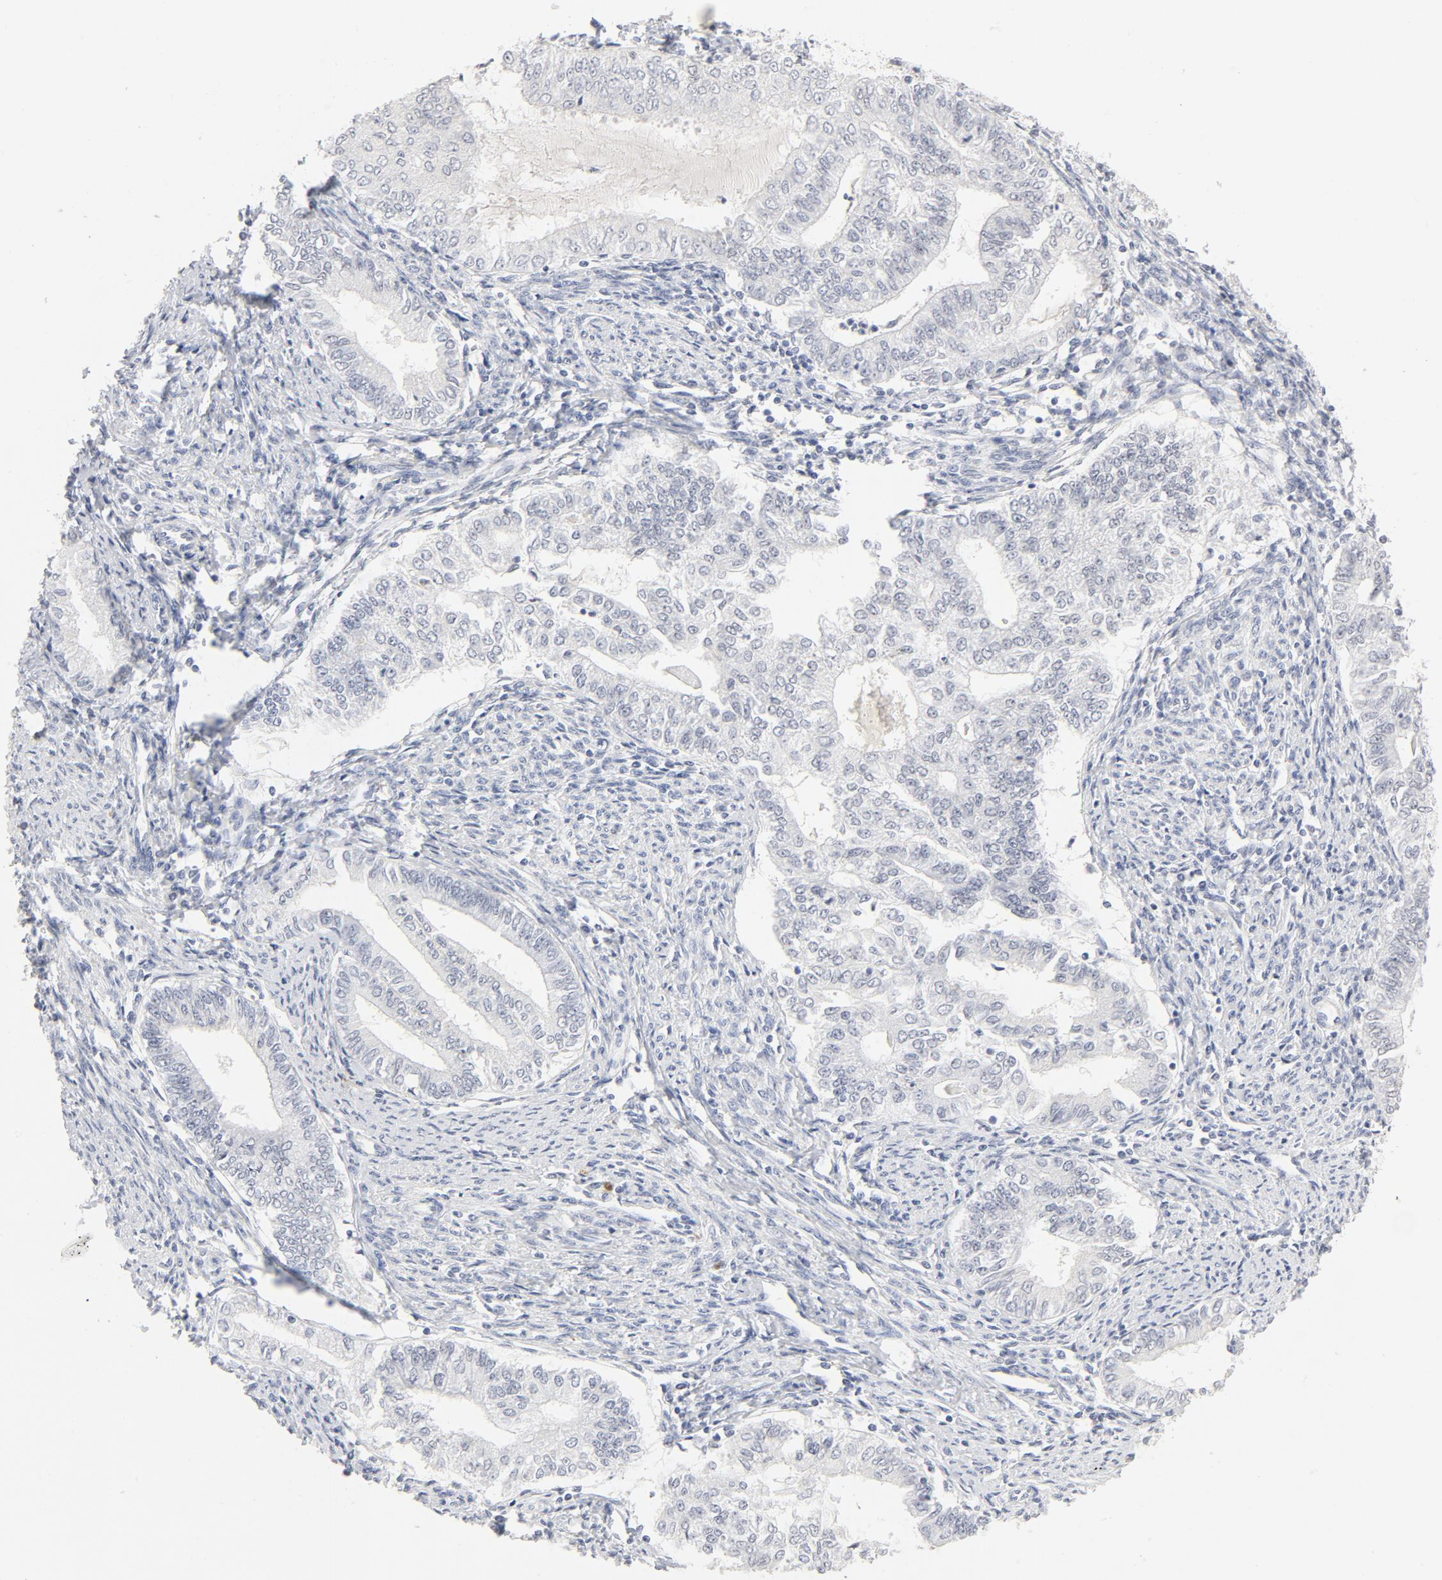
{"staining": {"intensity": "negative", "quantity": "none", "location": "none"}, "tissue": "endometrial cancer", "cell_type": "Tumor cells", "image_type": "cancer", "snomed": [{"axis": "morphology", "description": "Adenocarcinoma, NOS"}, {"axis": "topography", "description": "Endometrium"}], "caption": "This is a photomicrograph of IHC staining of endometrial cancer (adenocarcinoma), which shows no staining in tumor cells. (Brightfield microscopy of DAB immunohistochemistry (IHC) at high magnification).", "gene": "GTF2H1", "patient": {"sex": "female", "age": 66}}